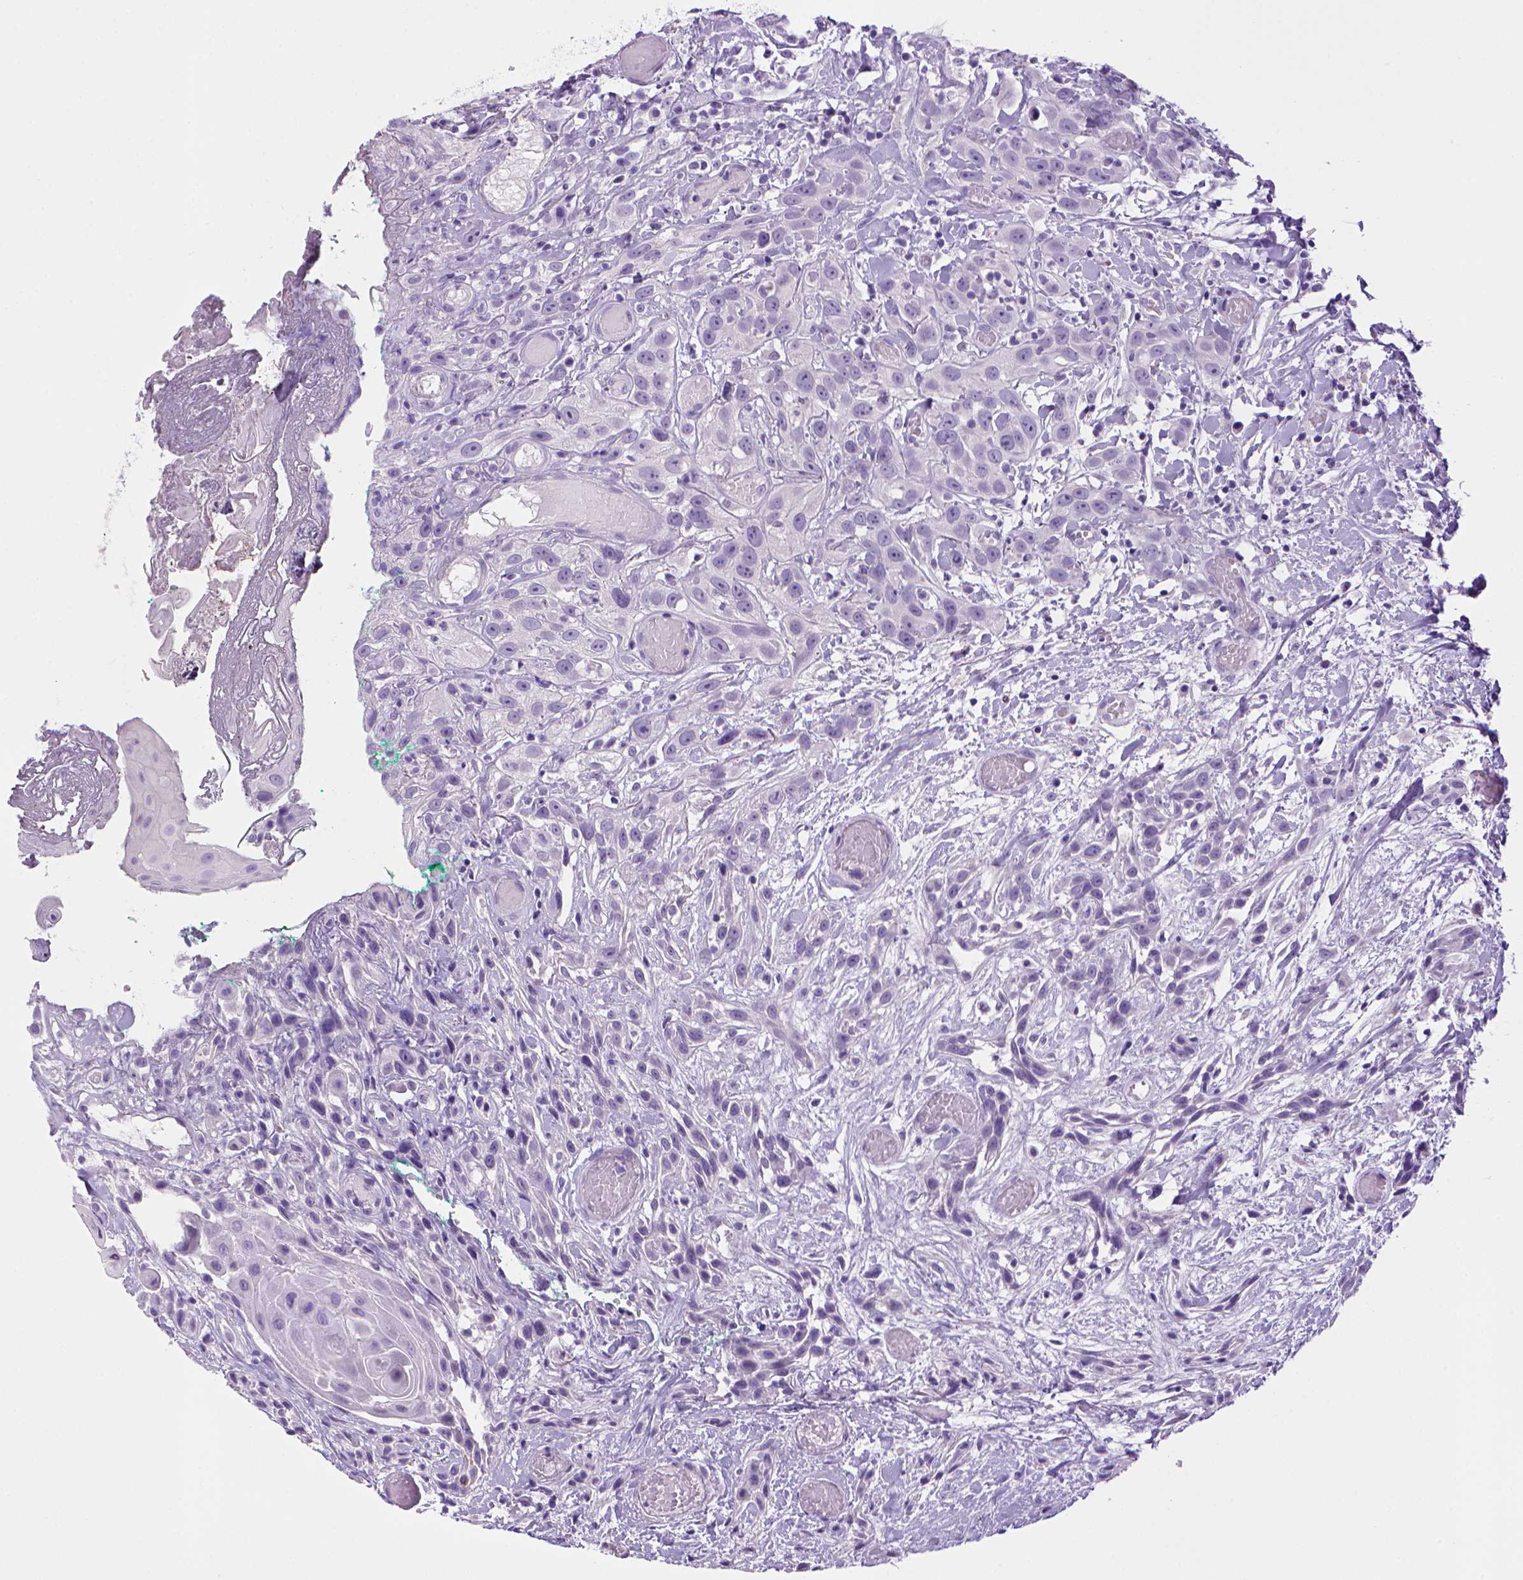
{"staining": {"intensity": "negative", "quantity": "none", "location": "none"}, "tissue": "head and neck cancer", "cell_type": "Tumor cells", "image_type": "cancer", "snomed": [{"axis": "morphology", "description": "Normal tissue, NOS"}, {"axis": "morphology", "description": "Squamous cell carcinoma, NOS"}, {"axis": "topography", "description": "Oral tissue"}, {"axis": "topography", "description": "Salivary gland"}, {"axis": "topography", "description": "Head-Neck"}], "caption": "IHC histopathology image of human head and neck squamous cell carcinoma stained for a protein (brown), which reveals no staining in tumor cells.", "gene": "SGCG", "patient": {"sex": "female", "age": 62}}